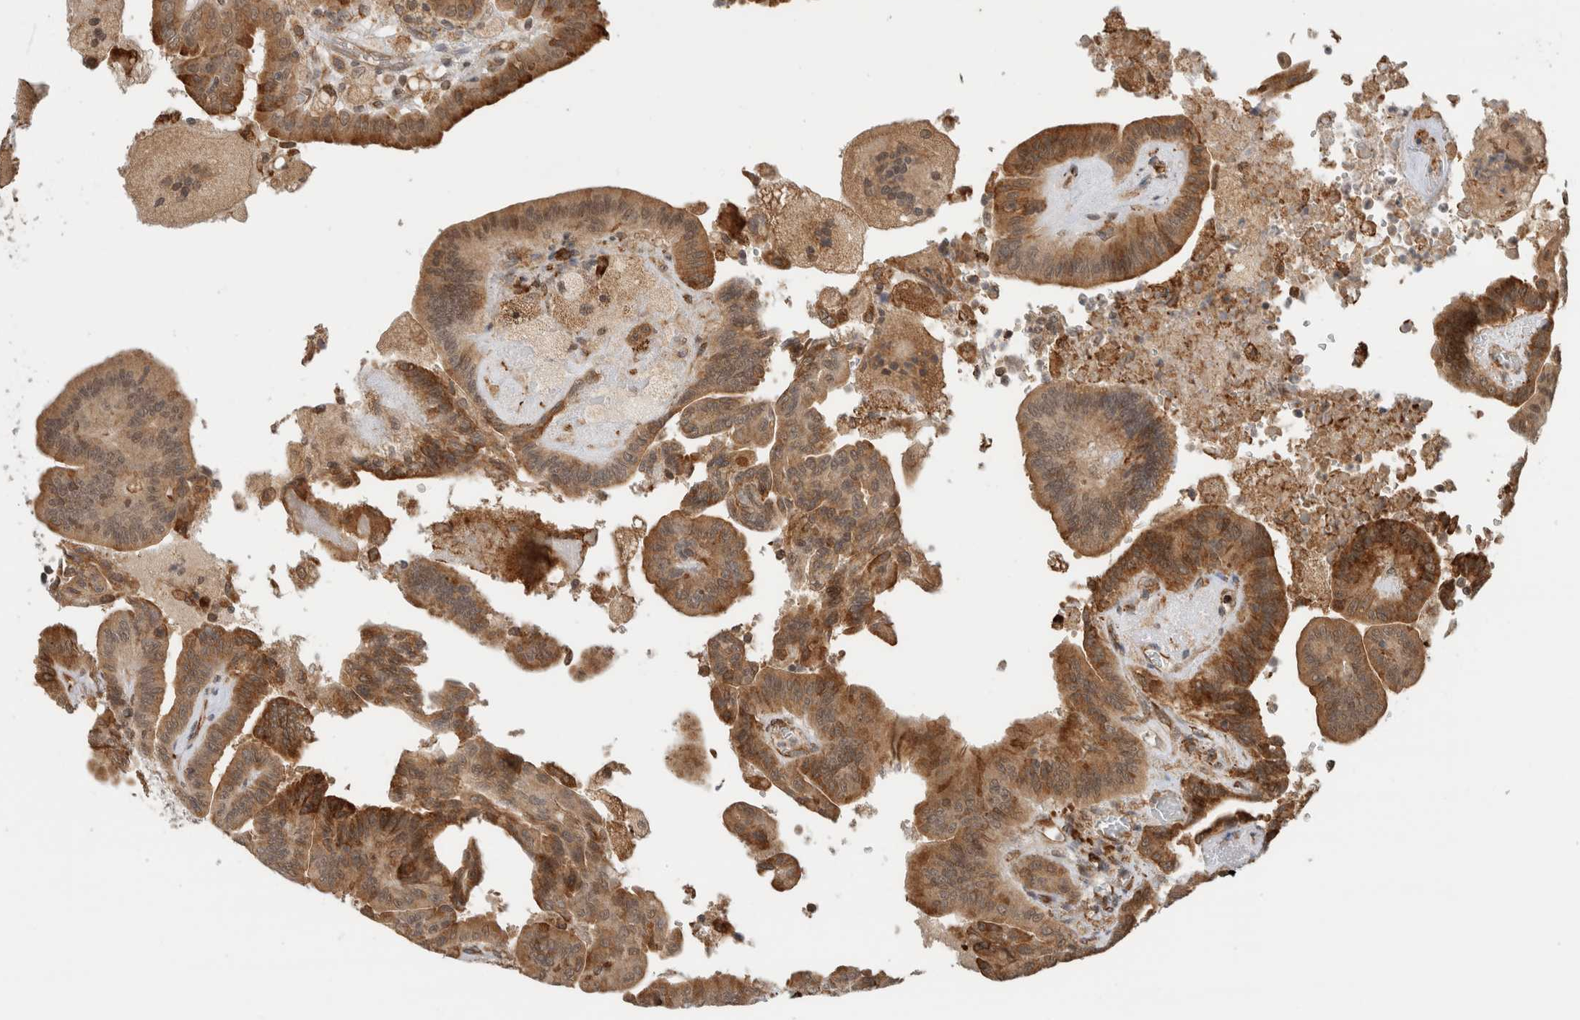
{"staining": {"intensity": "moderate", "quantity": ">75%", "location": "cytoplasmic/membranous,nuclear"}, "tissue": "thyroid cancer", "cell_type": "Tumor cells", "image_type": "cancer", "snomed": [{"axis": "morphology", "description": "Papillary adenocarcinoma, NOS"}, {"axis": "topography", "description": "Thyroid gland"}], "caption": "Protein expression analysis of thyroid papillary adenocarcinoma displays moderate cytoplasmic/membranous and nuclear staining in approximately >75% of tumor cells. Immunohistochemistry stains the protein of interest in brown and the nuclei are stained blue.", "gene": "MS4A7", "patient": {"sex": "male", "age": 33}}